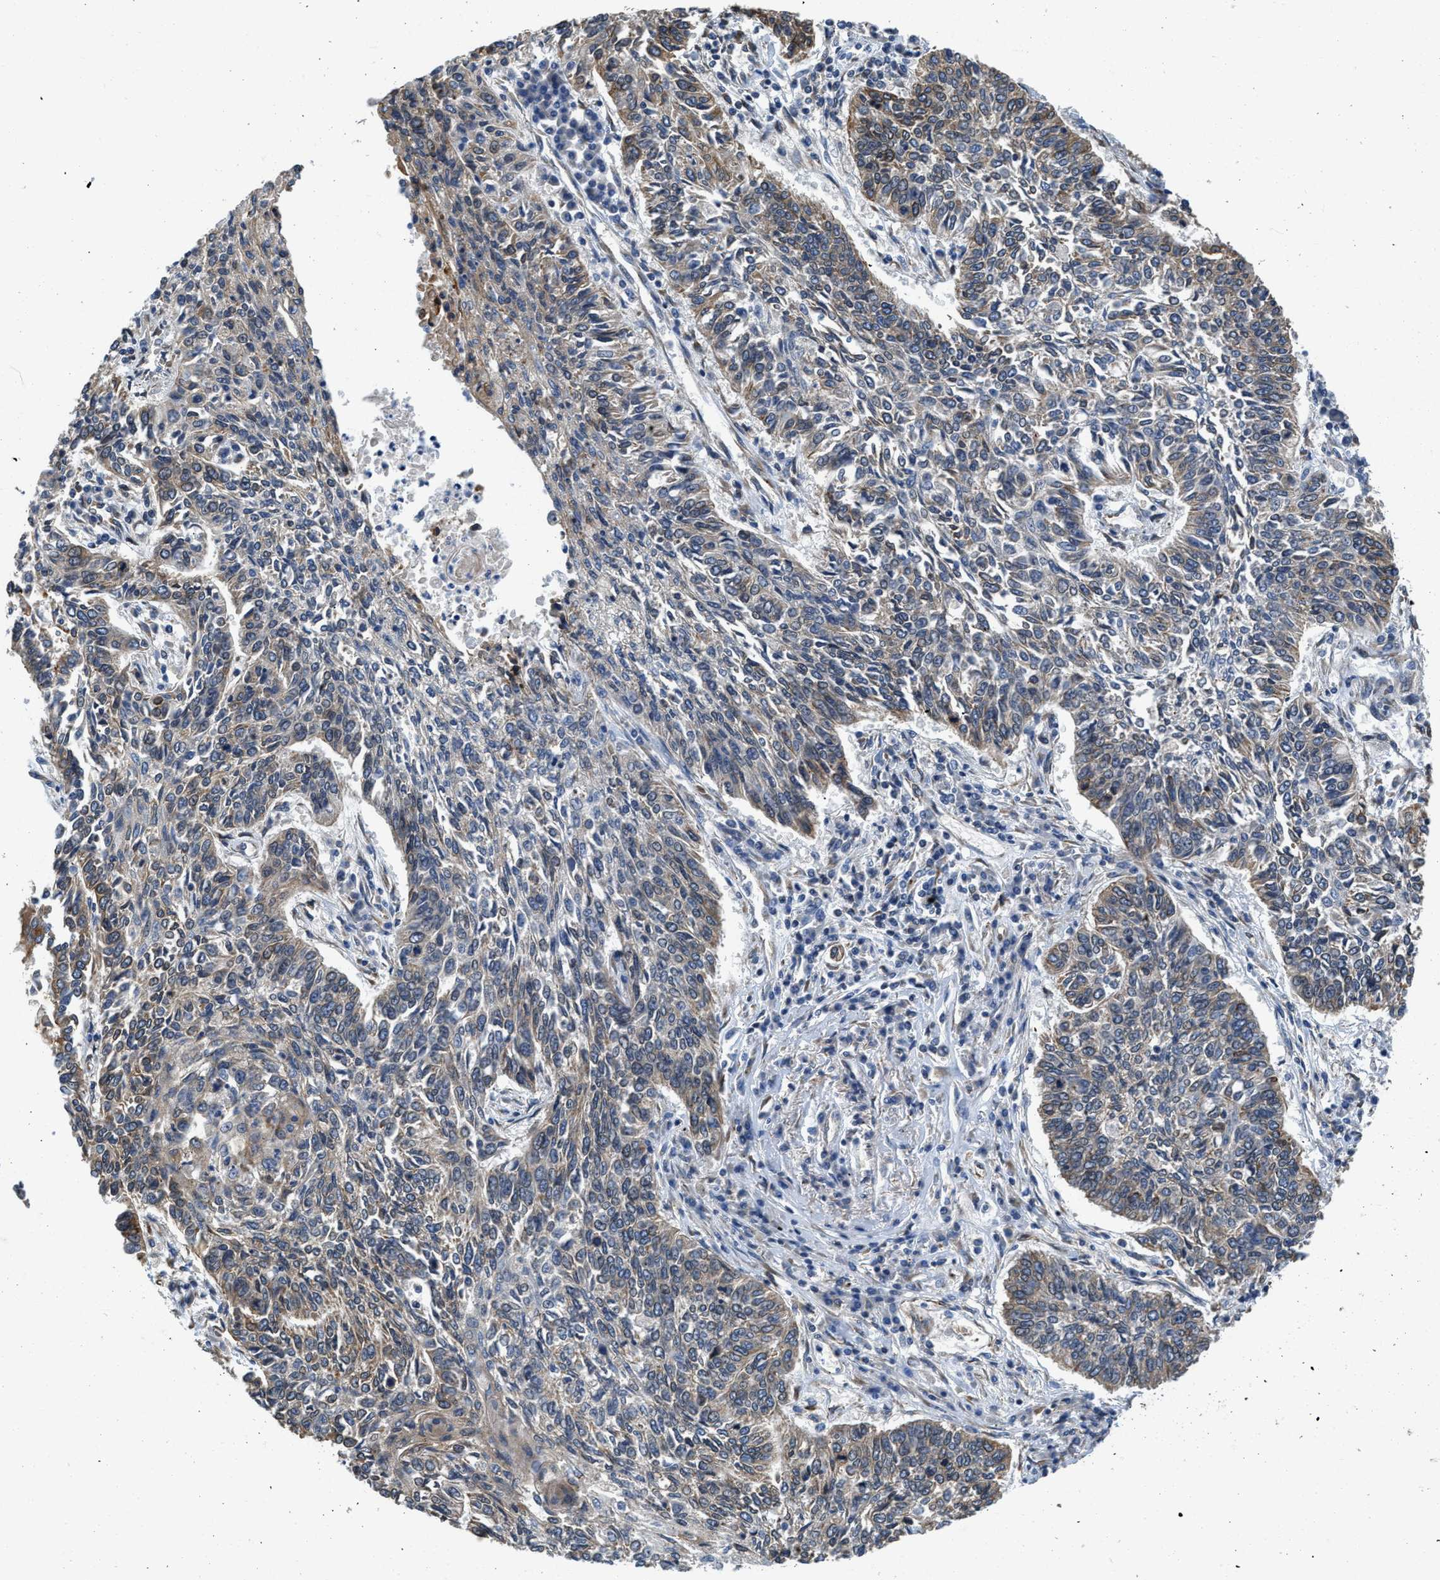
{"staining": {"intensity": "moderate", "quantity": "<25%", "location": "cytoplasmic/membranous"}, "tissue": "lung cancer", "cell_type": "Tumor cells", "image_type": "cancer", "snomed": [{"axis": "morphology", "description": "Normal tissue, NOS"}, {"axis": "morphology", "description": "Squamous cell carcinoma, NOS"}, {"axis": "topography", "description": "Cartilage tissue"}, {"axis": "topography", "description": "Bronchus"}, {"axis": "topography", "description": "Lung"}], "caption": "Moderate cytoplasmic/membranous expression is present in about <25% of tumor cells in lung cancer.", "gene": "ARL6IP5", "patient": {"sex": "female", "age": 49}}